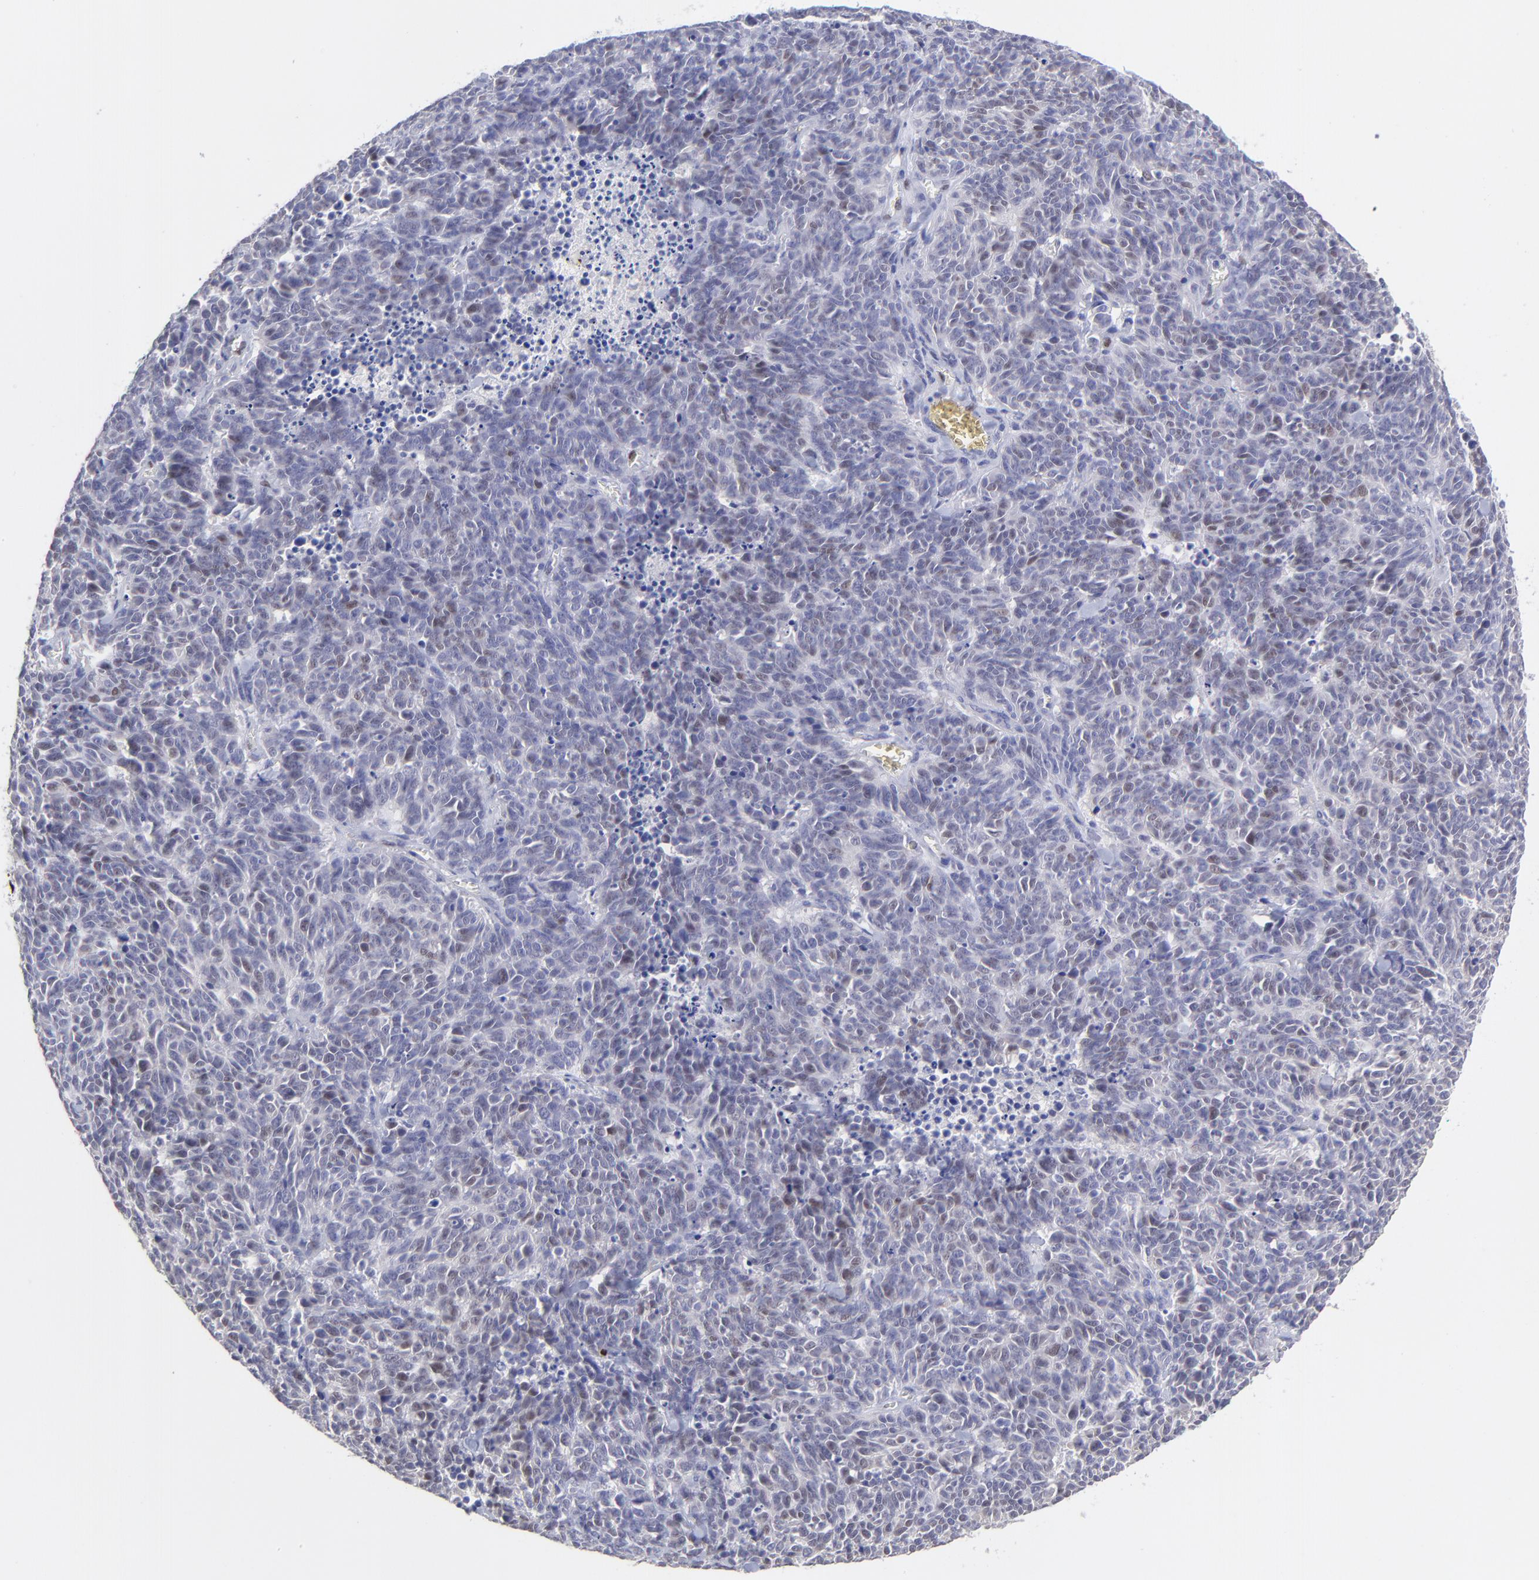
{"staining": {"intensity": "weak", "quantity": "<25%", "location": "nuclear"}, "tissue": "lung cancer", "cell_type": "Tumor cells", "image_type": "cancer", "snomed": [{"axis": "morphology", "description": "Neoplasm, malignant, NOS"}, {"axis": "topography", "description": "Lung"}], "caption": "High magnification brightfield microscopy of lung cancer stained with DAB (3,3'-diaminobenzidine) (brown) and counterstained with hematoxylin (blue): tumor cells show no significant expression.", "gene": "KLF4", "patient": {"sex": "female", "age": 58}}